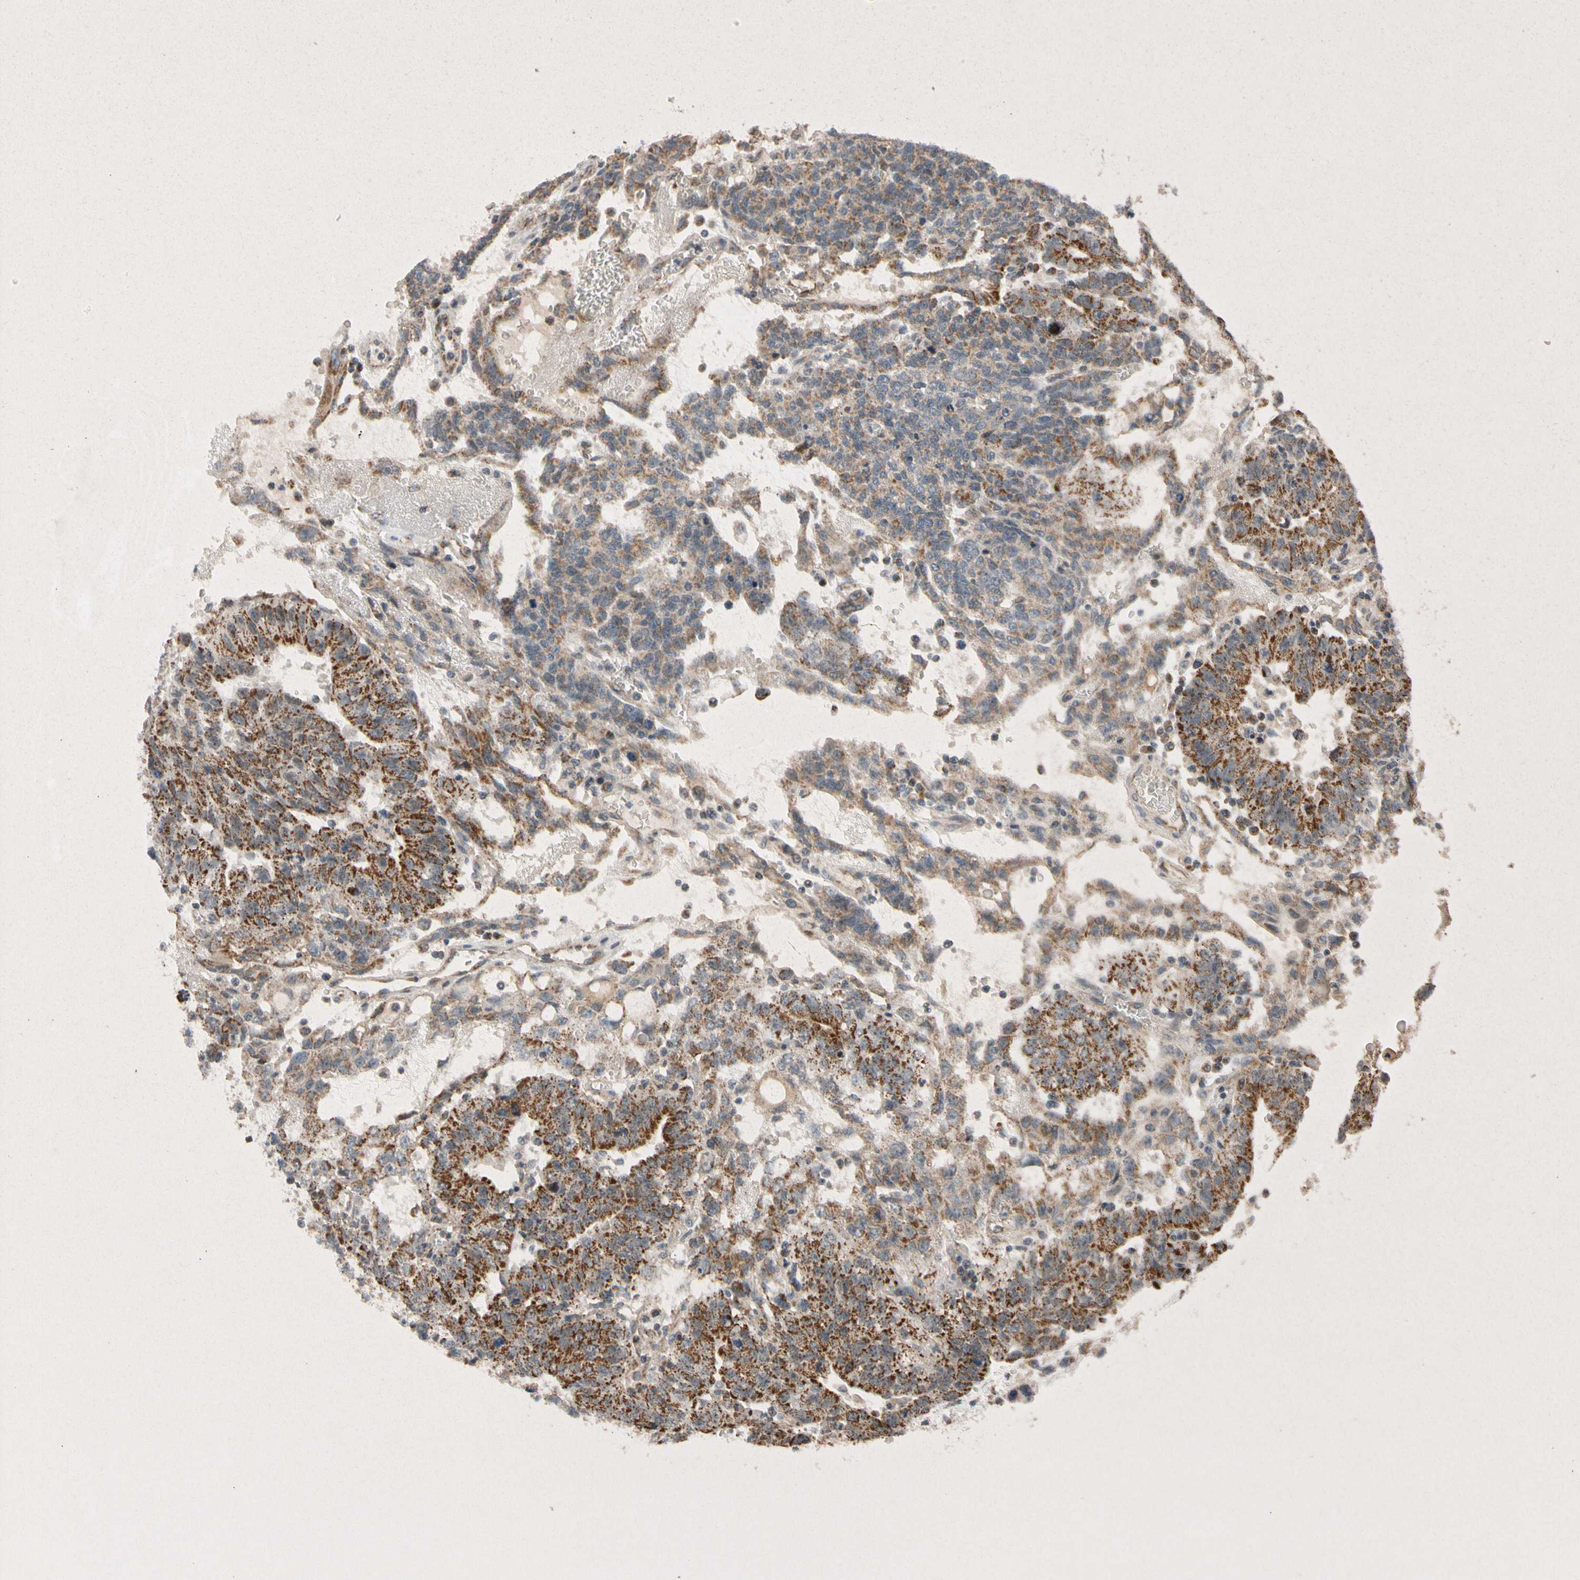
{"staining": {"intensity": "strong", "quantity": ">75%", "location": "cytoplasmic/membranous"}, "tissue": "testis cancer", "cell_type": "Tumor cells", "image_type": "cancer", "snomed": [{"axis": "morphology", "description": "Seminoma, NOS"}, {"axis": "morphology", "description": "Carcinoma, Embryonal, NOS"}, {"axis": "topography", "description": "Testis"}], "caption": "This is an image of immunohistochemistry staining of testis seminoma, which shows strong staining in the cytoplasmic/membranous of tumor cells.", "gene": "KHDC4", "patient": {"sex": "male", "age": 52}}